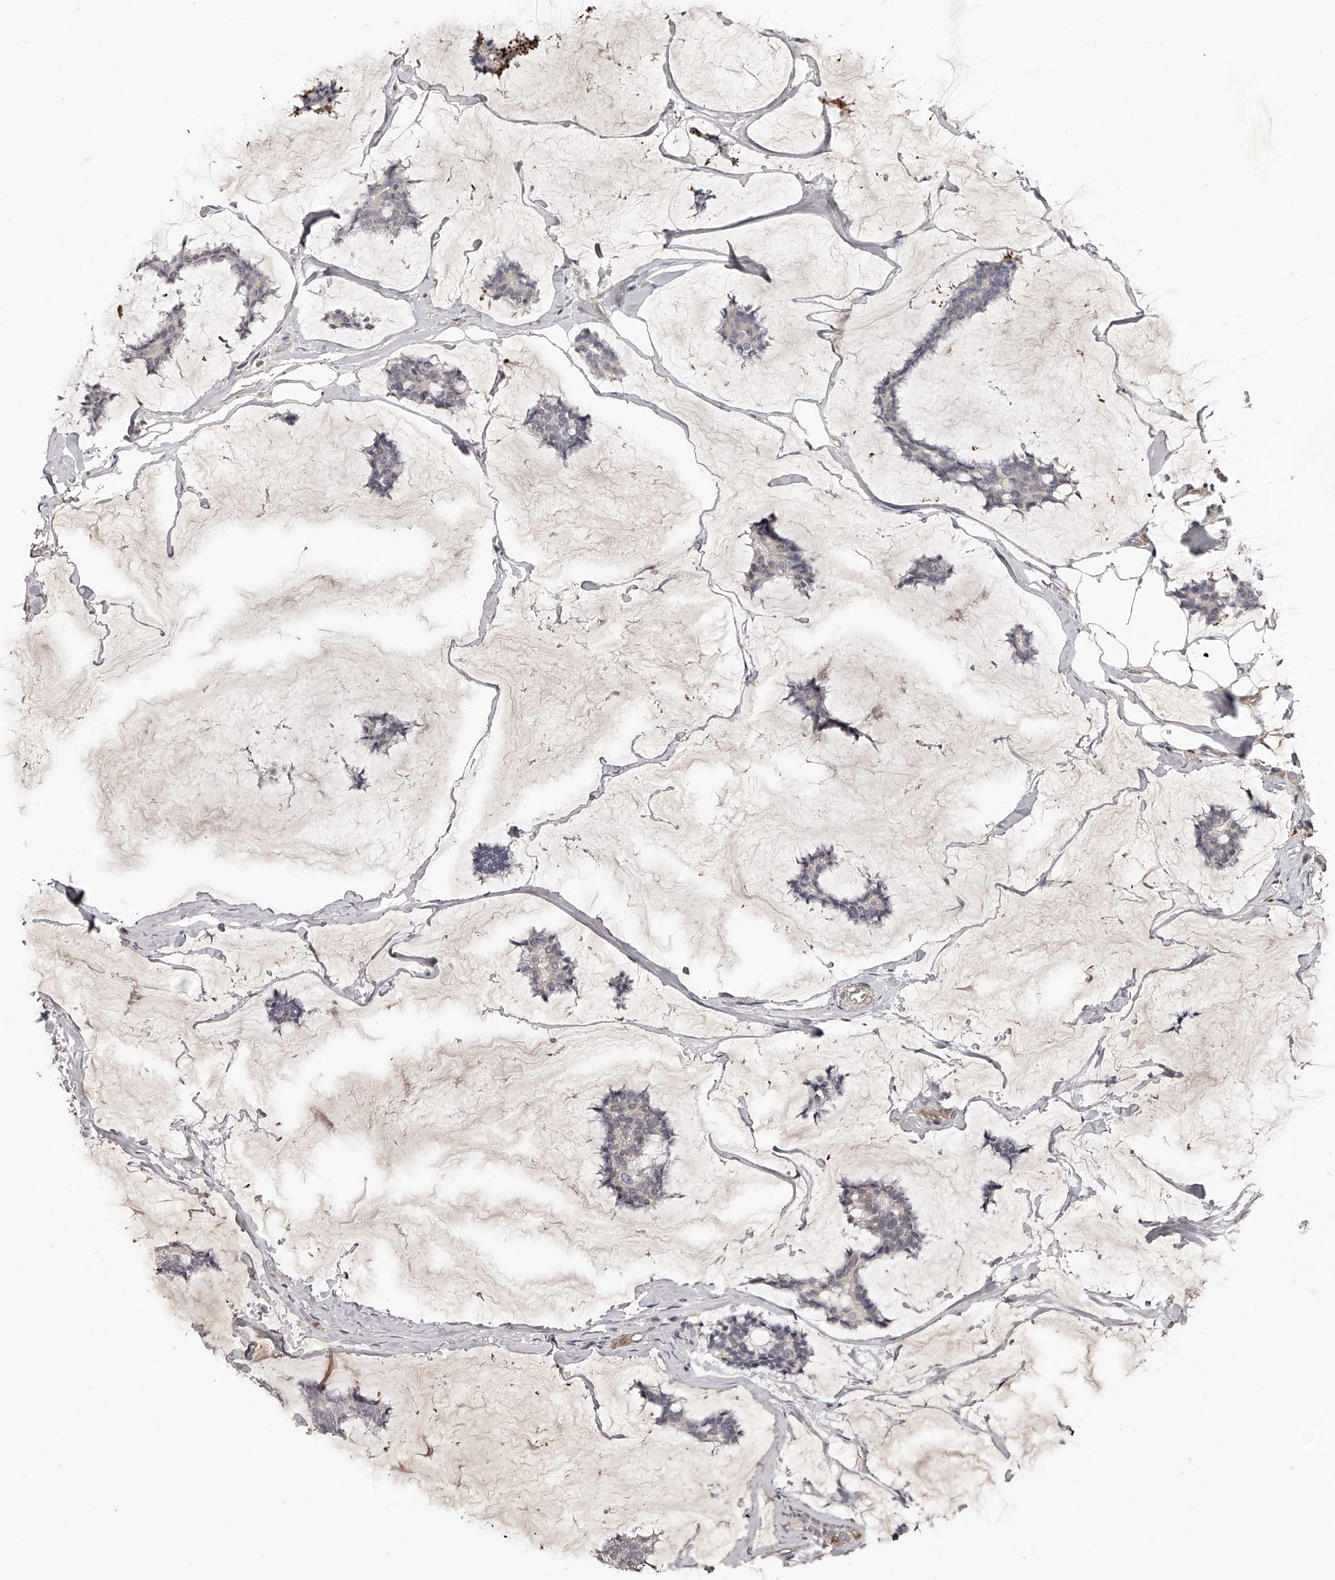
{"staining": {"intensity": "negative", "quantity": "none", "location": "none"}, "tissue": "breast cancer", "cell_type": "Tumor cells", "image_type": "cancer", "snomed": [{"axis": "morphology", "description": "Duct carcinoma"}, {"axis": "topography", "description": "Breast"}], "caption": "Immunohistochemistry (IHC) photomicrograph of human infiltrating ductal carcinoma (breast) stained for a protein (brown), which displays no positivity in tumor cells.", "gene": "URGCP", "patient": {"sex": "female", "age": 93}}